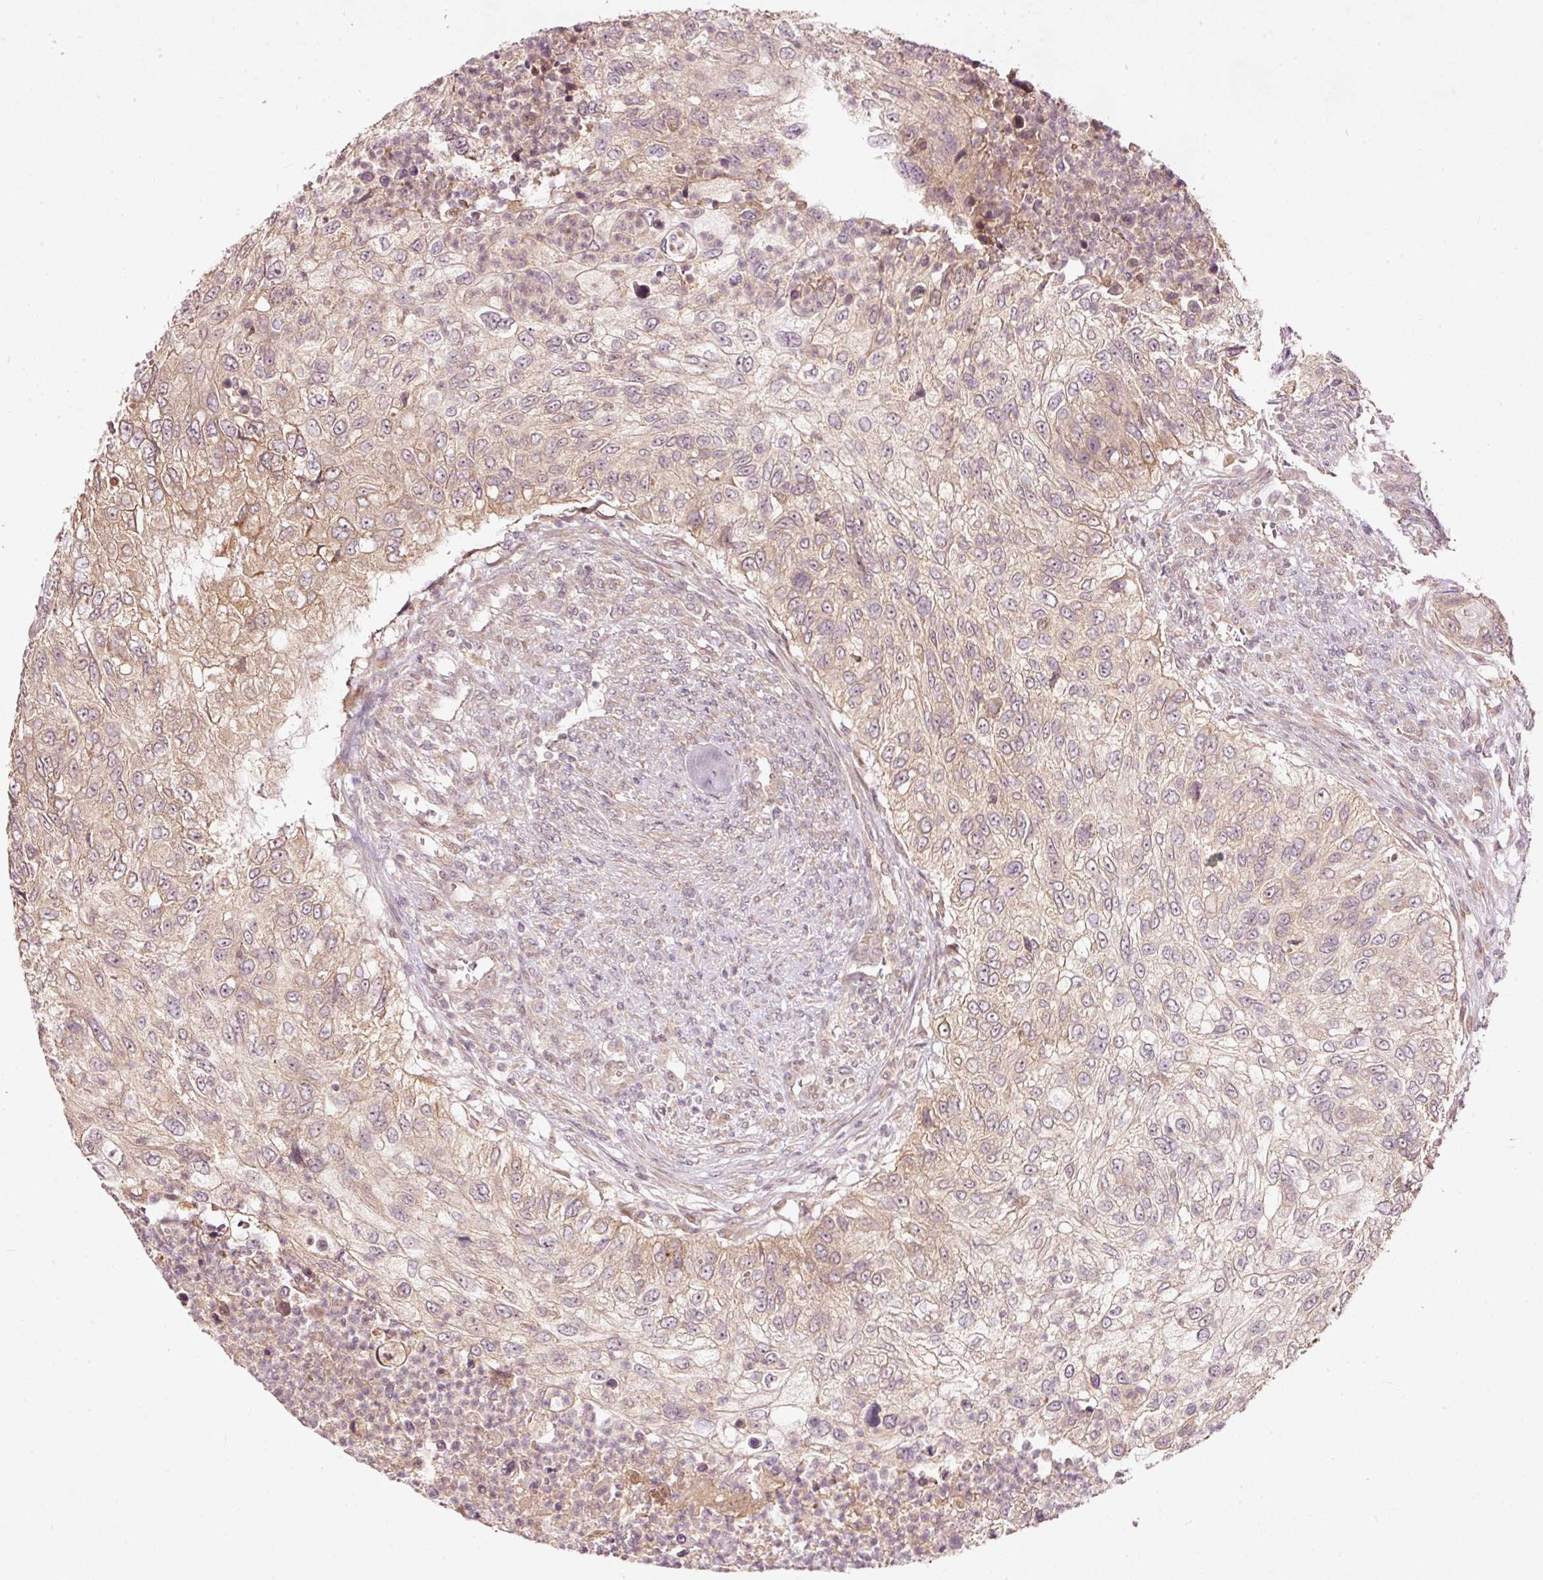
{"staining": {"intensity": "weak", "quantity": "25%-75%", "location": "cytoplasmic/membranous"}, "tissue": "urothelial cancer", "cell_type": "Tumor cells", "image_type": "cancer", "snomed": [{"axis": "morphology", "description": "Urothelial carcinoma, High grade"}, {"axis": "topography", "description": "Urinary bladder"}], "caption": "Urothelial cancer stained with IHC shows weak cytoplasmic/membranous expression in about 25%-75% of tumor cells. (Stains: DAB in brown, nuclei in blue, Microscopy: brightfield microscopy at high magnification).", "gene": "PCDHB1", "patient": {"sex": "female", "age": 60}}